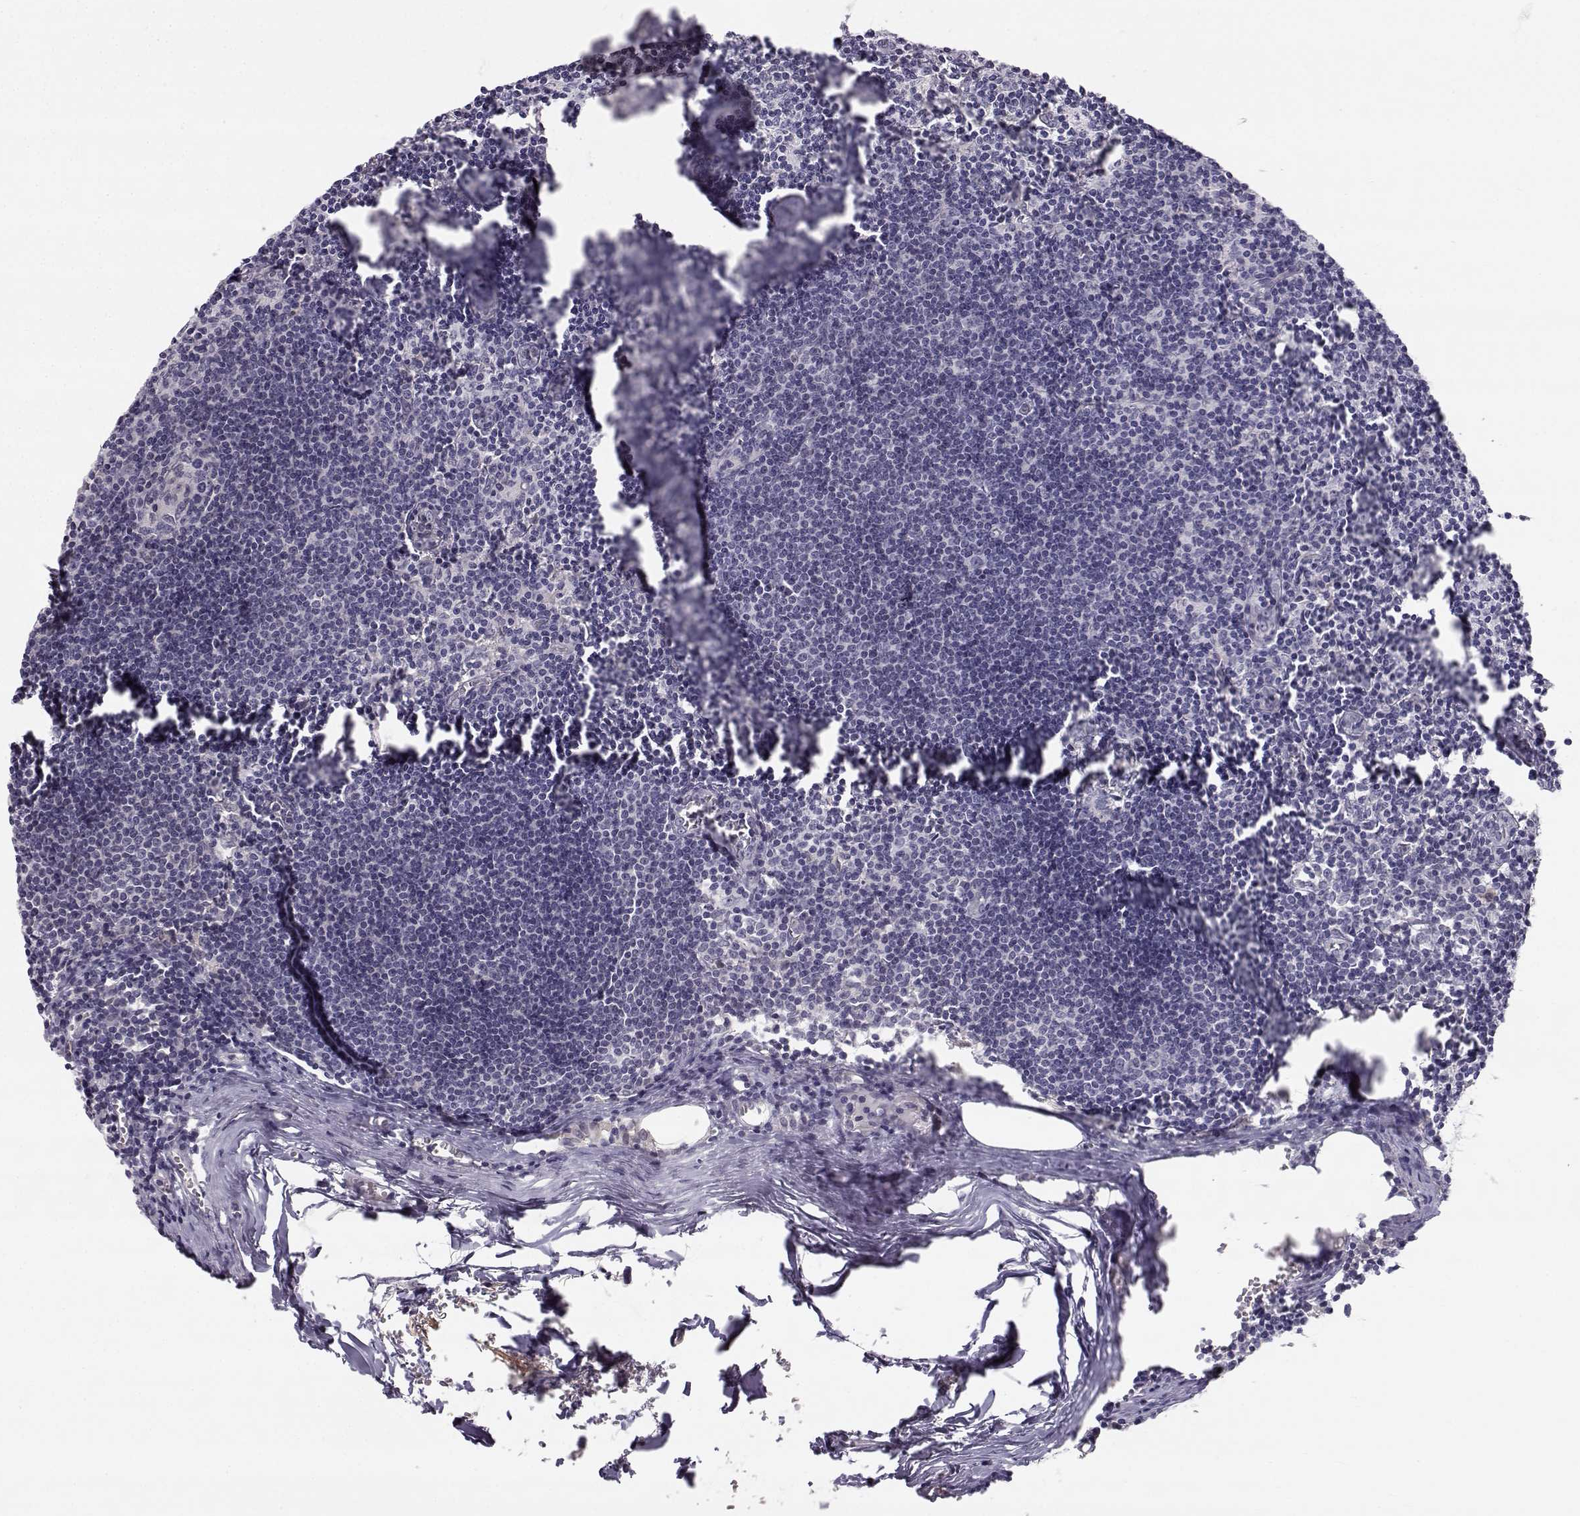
{"staining": {"intensity": "negative", "quantity": "none", "location": "none"}, "tissue": "lymph node", "cell_type": "Germinal center cells", "image_type": "normal", "snomed": [{"axis": "morphology", "description": "Normal tissue, NOS"}, {"axis": "topography", "description": "Lymph node"}], "caption": "Germinal center cells show no significant protein staining in normal lymph node.", "gene": "ZNF185", "patient": {"sex": "male", "age": 59}}